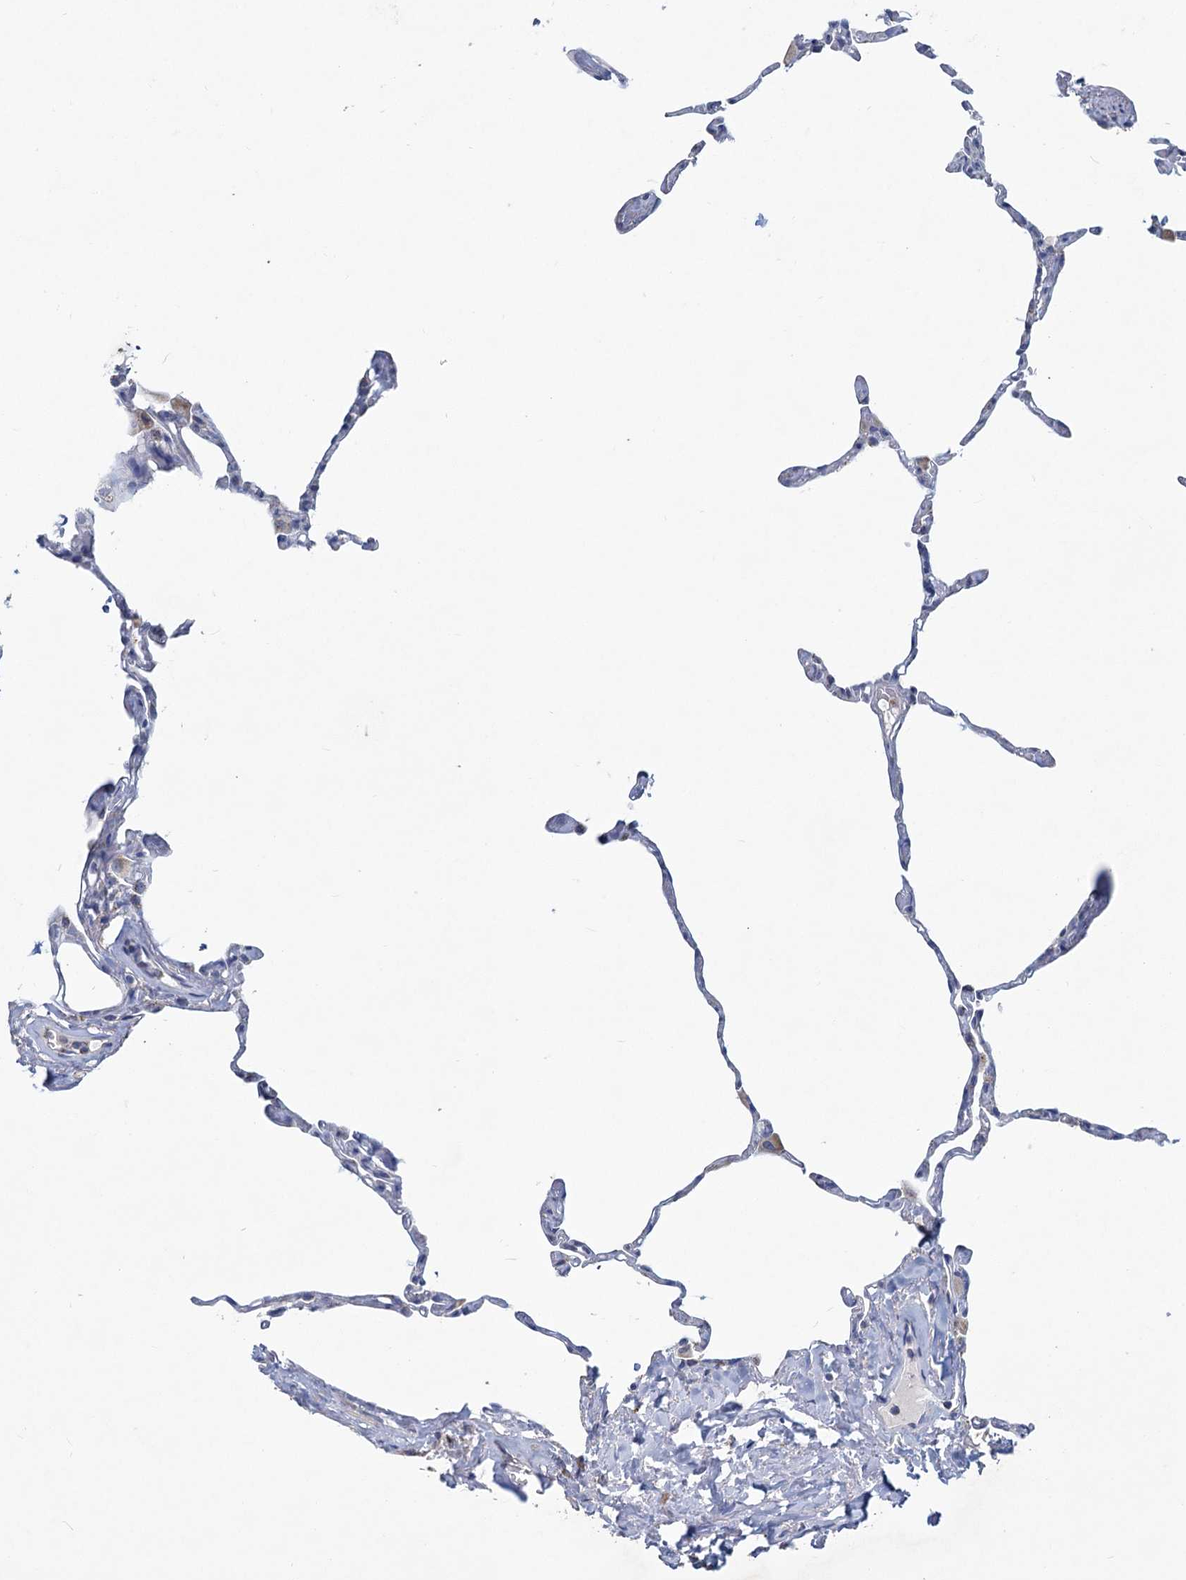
{"staining": {"intensity": "negative", "quantity": "none", "location": "none"}, "tissue": "lung", "cell_type": "Alveolar cells", "image_type": "normal", "snomed": [{"axis": "morphology", "description": "Normal tissue, NOS"}, {"axis": "topography", "description": "Lung"}], "caption": "High power microscopy photomicrograph of an immunohistochemistry histopathology image of normal lung, revealing no significant positivity in alveolar cells.", "gene": "NDUFC2", "patient": {"sex": "male", "age": 65}}